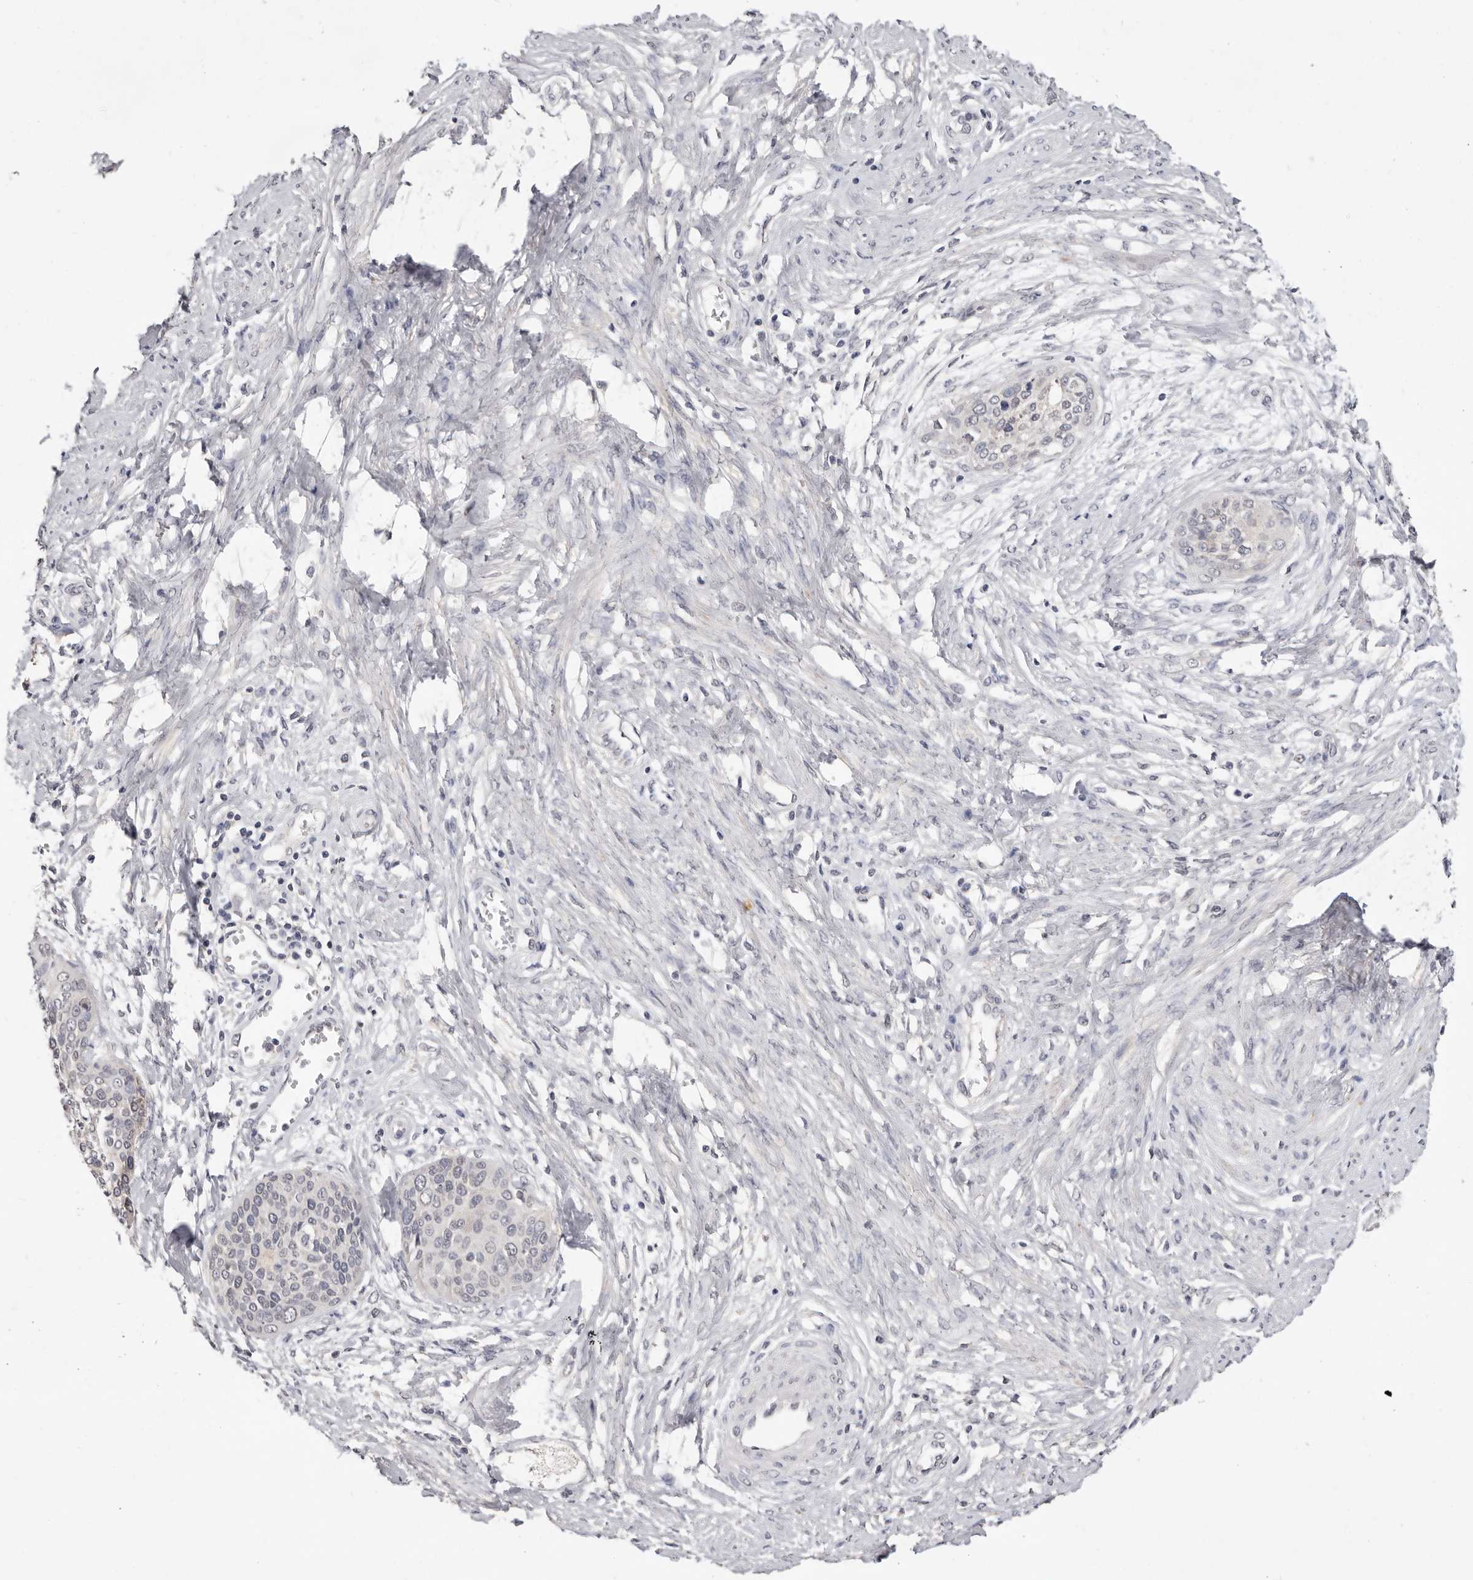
{"staining": {"intensity": "negative", "quantity": "none", "location": "none"}, "tissue": "cervical cancer", "cell_type": "Tumor cells", "image_type": "cancer", "snomed": [{"axis": "morphology", "description": "Squamous cell carcinoma, NOS"}, {"axis": "topography", "description": "Cervix"}], "caption": "This micrograph is of squamous cell carcinoma (cervical) stained with immunohistochemistry (IHC) to label a protein in brown with the nuclei are counter-stained blue. There is no positivity in tumor cells. (DAB (3,3'-diaminobenzidine) IHC visualized using brightfield microscopy, high magnification).", "gene": "DOP1A", "patient": {"sex": "female", "age": 37}}